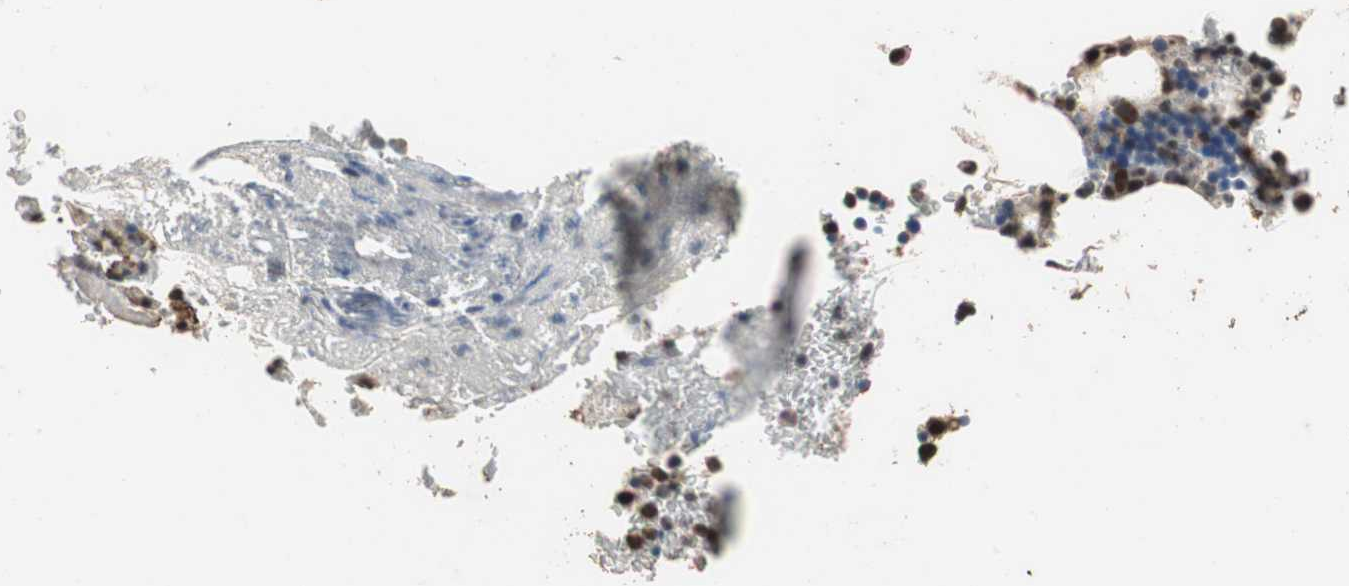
{"staining": {"intensity": "strong", "quantity": ">75%", "location": "nuclear"}, "tissue": "bone marrow", "cell_type": "Hematopoietic cells", "image_type": "normal", "snomed": [{"axis": "morphology", "description": "Normal tissue, NOS"}, {"axis": "topography", "description": "Bone marrow"}], "caption": "Protein analysis of normal bone marrow displays strong nuclear staining in about >75% of hematopoietic cells. The staining is performed using DAB (3,3'-diaminobenzidine) brown chromogen to label protein expression. The nuclei are counter-stained blue using hematoxylin.", "gene": "CDC5L", "patient": {"sex": "female", "age": 73}}